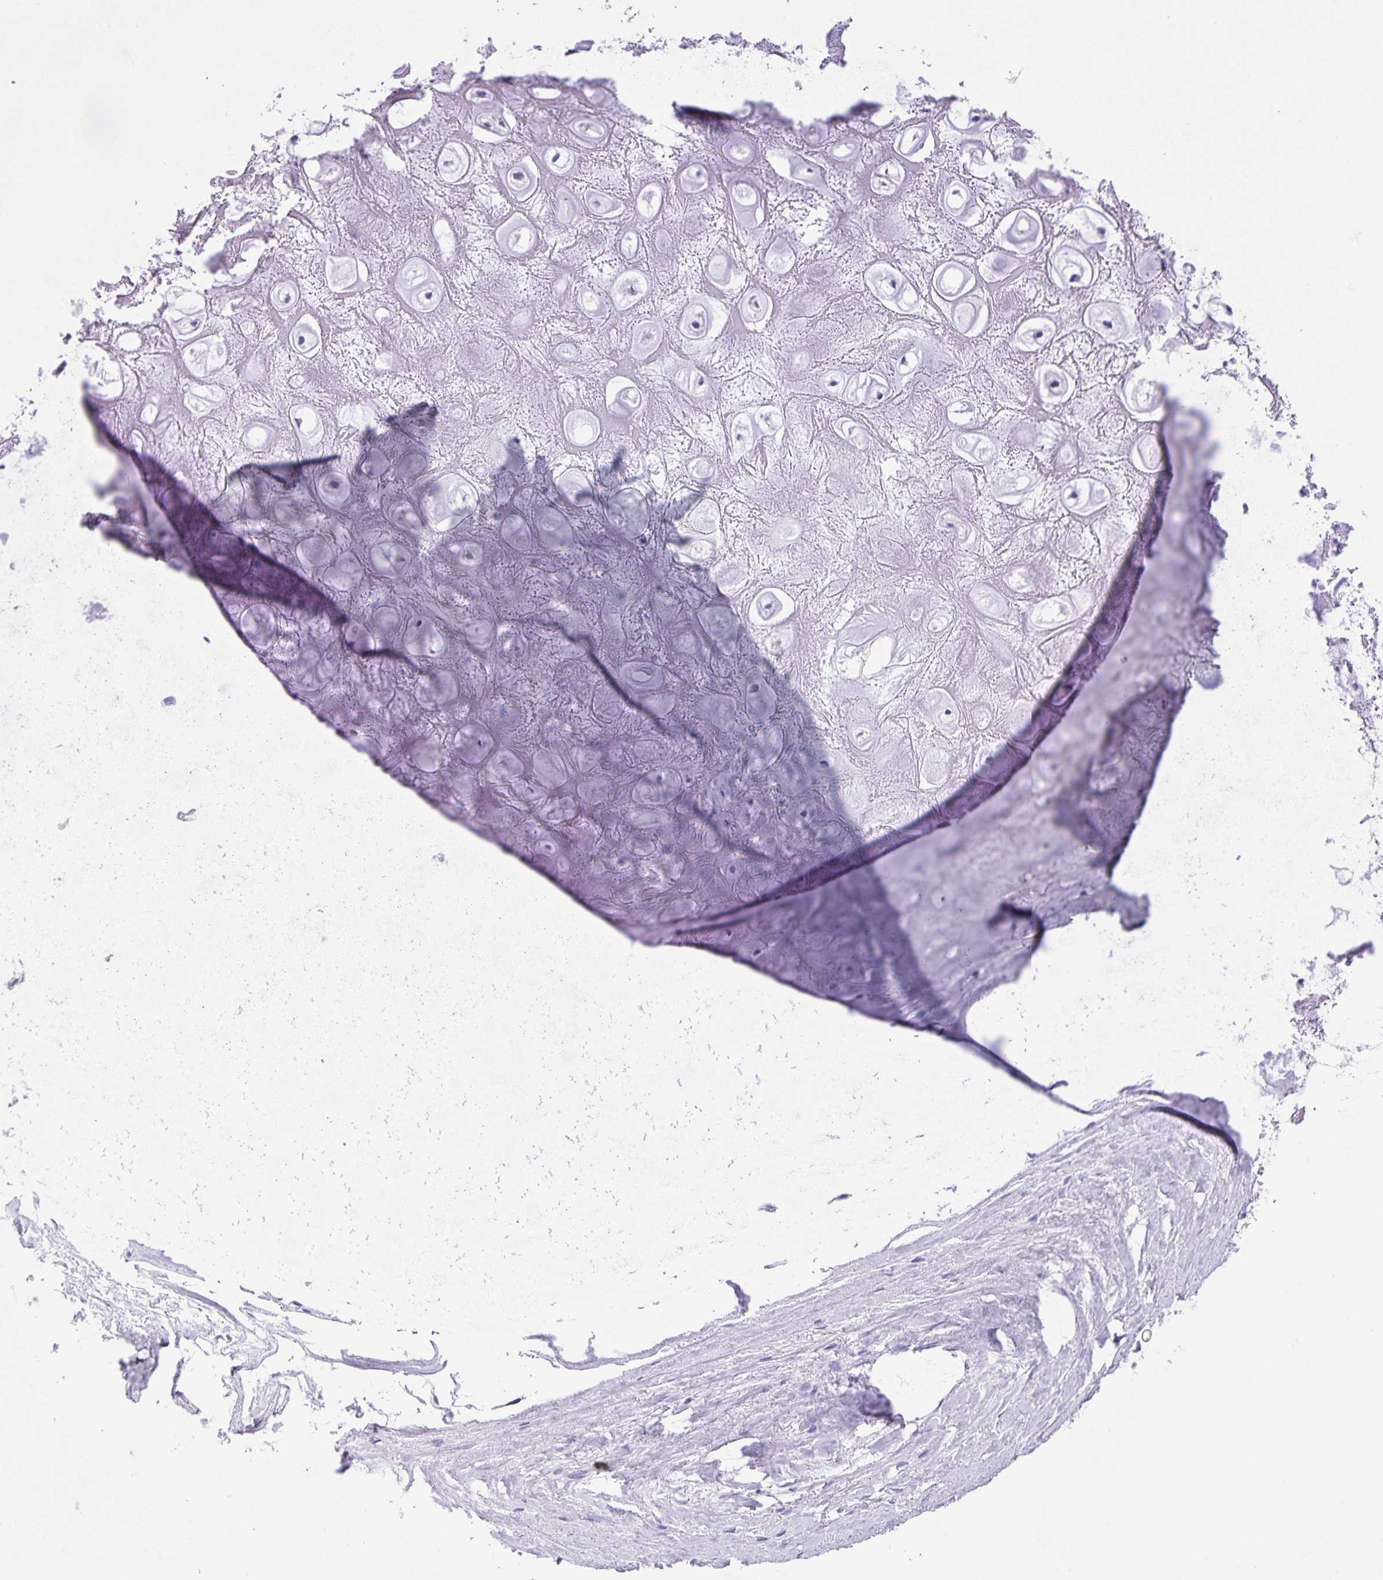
{"staining": {"intensity": "negative", "quantity": "none", "location": "none"}, "tissue": "adipose tissue", "cell_type": "Adipocytes", "image_type": "normal", "snomed": [{"axis": "morphology", "description": "Normal tissue, NOS"}, {"axis": "topography", "description": "Lymph node"}, {"axis": "topography", "description": "Cartilage tissue"}, {"axis": "topography", "description": "Nasopharynx"}], "caption": "Histopathology image shows no protein positivity in adipocytes of benign adipose tissue. (Immunohistochemistry, brightfield microscopy, high magnification).", "gene": "UBQLN3", "patient": {"sex": "male", "age": 63}}